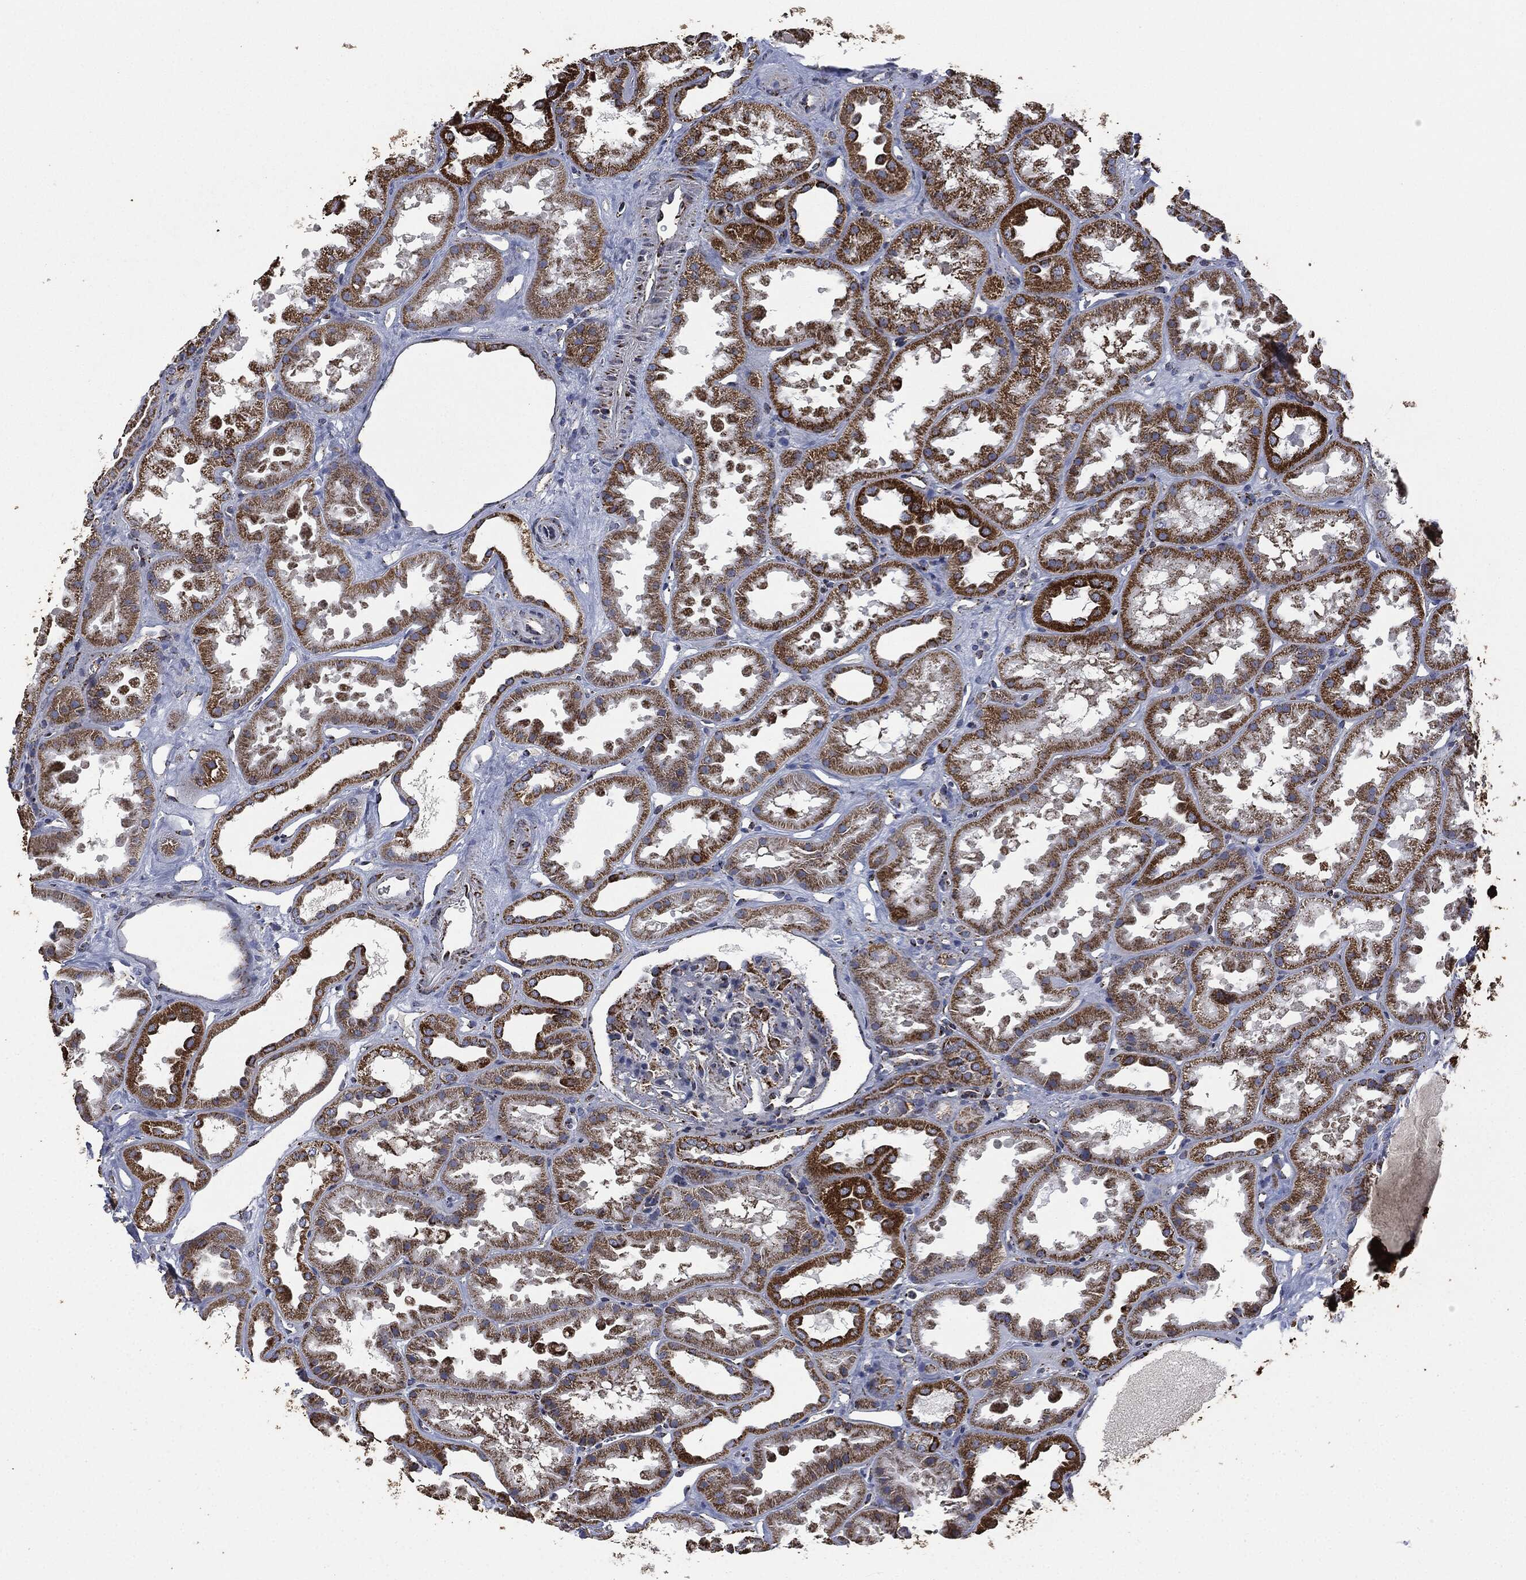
{"staining": {"intensity": "strong", "quantity": "25%-75%", "location": "cytoplasmic/membranous"}, "tissue": "kidney", "cell_type": "Cells in glomeruli", "image_type": "normal", "snomed": [{"axis": "morphology", "description": "Normal tissue, NOS"}, {"axis": "topography", "description": "Kidney"}], "caption": "Strong cytoplasmic/membranous expression for a protein is seen in approximately 25%-75% of cells in glomeruli of unremarkable kidney using immunohistochemistry.", "gene": "RYK", "patient": {"sex": "male", "age": 61}}